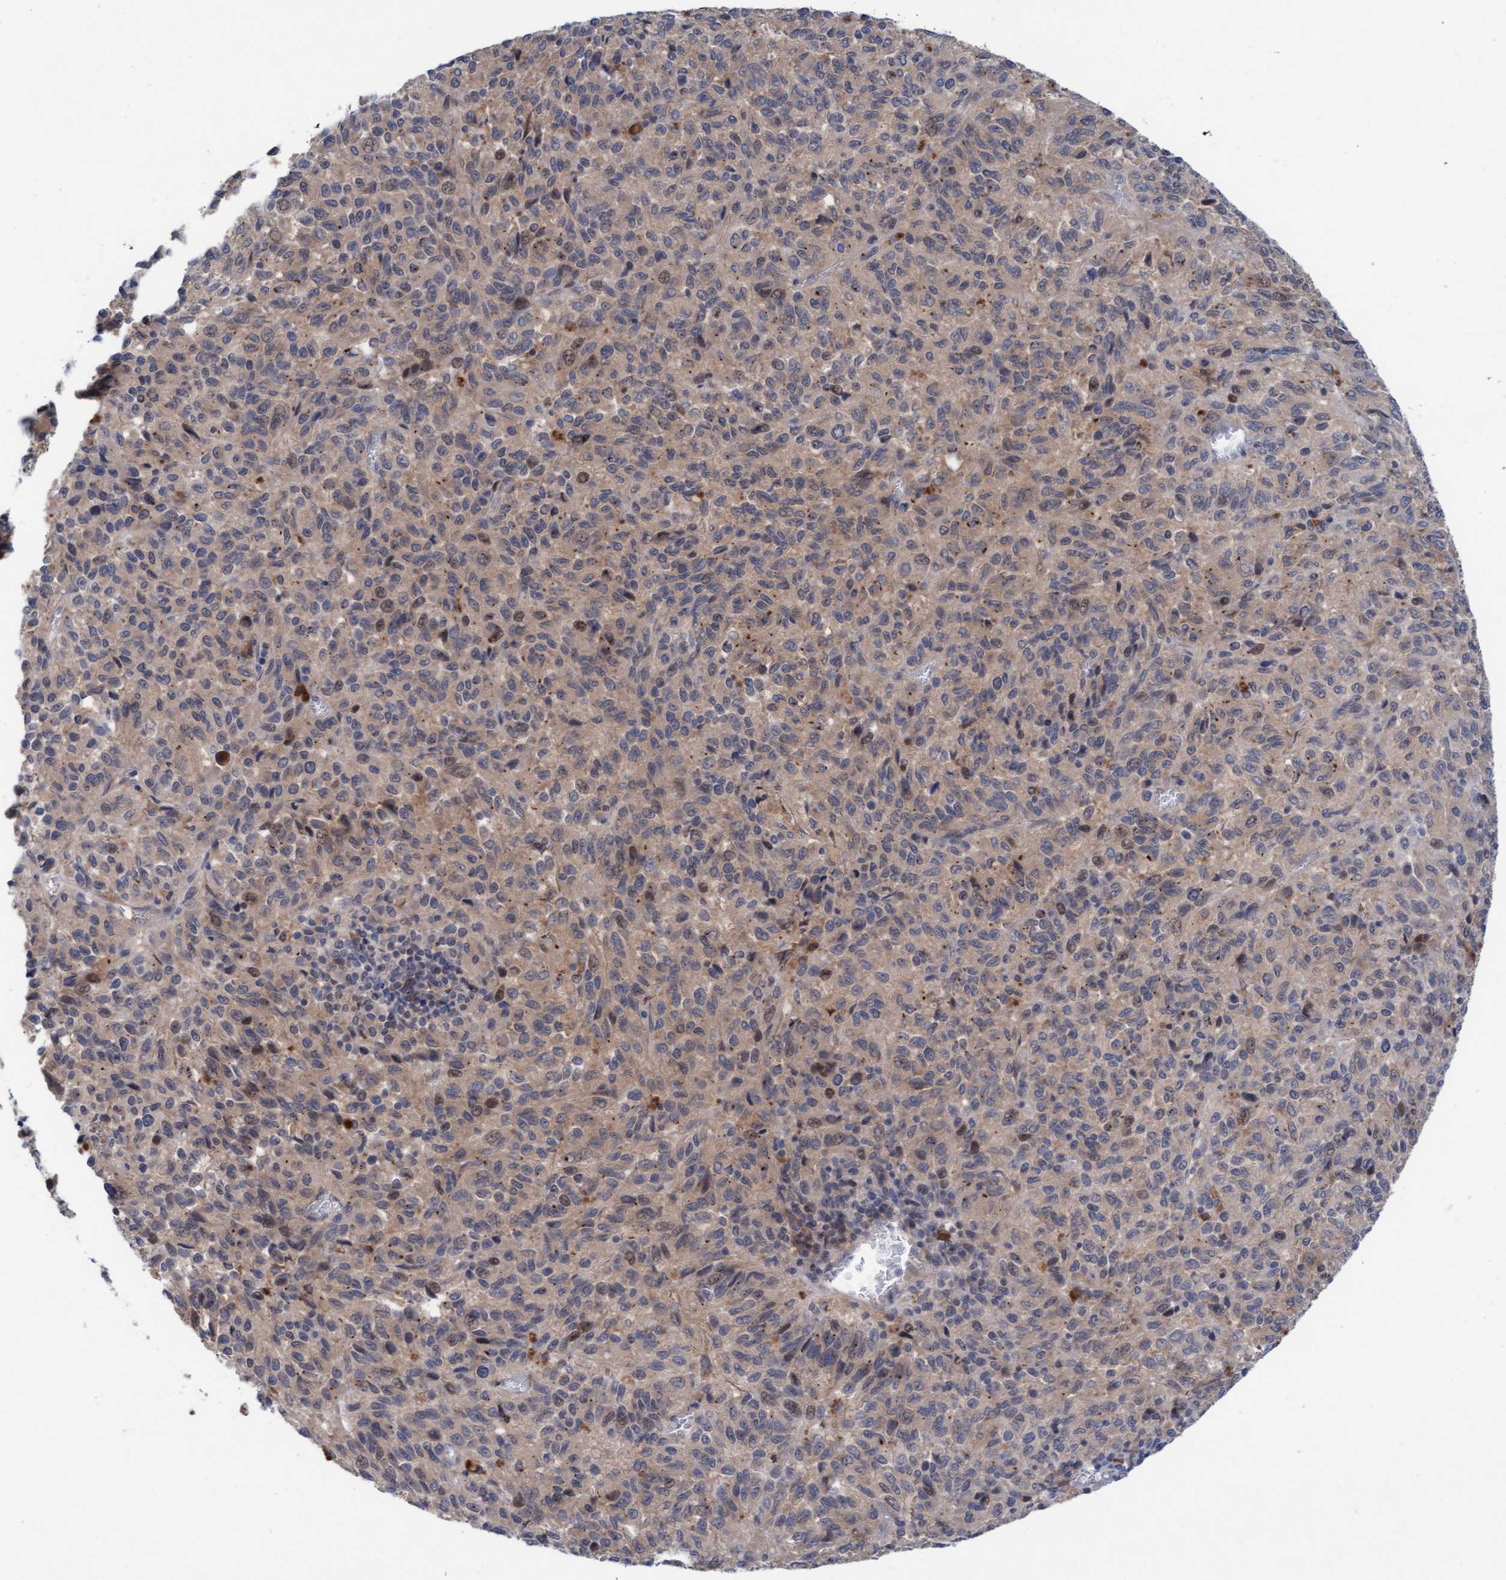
{"staining": {"intensity": "weak", "quantity": ">75%", "location": "cytoplasmic/membranous"}, "tissue": "melanoma", "cell_type": "Tumor cells", "image_type": "cancer", "snomed": [{"axis": "morphology", "description": "Malignant melanoma, Metastatic site"}, {"axis": "topography", "description": "Lung"}], "caption": "This image displays immunohistochemistry staining of human melanoma, with low weak cytoplasmic/membranous staining in approximately >75% of tumor cells.", "gene": "PLCD1", "patient": {"sex": "male", "age": 64}}